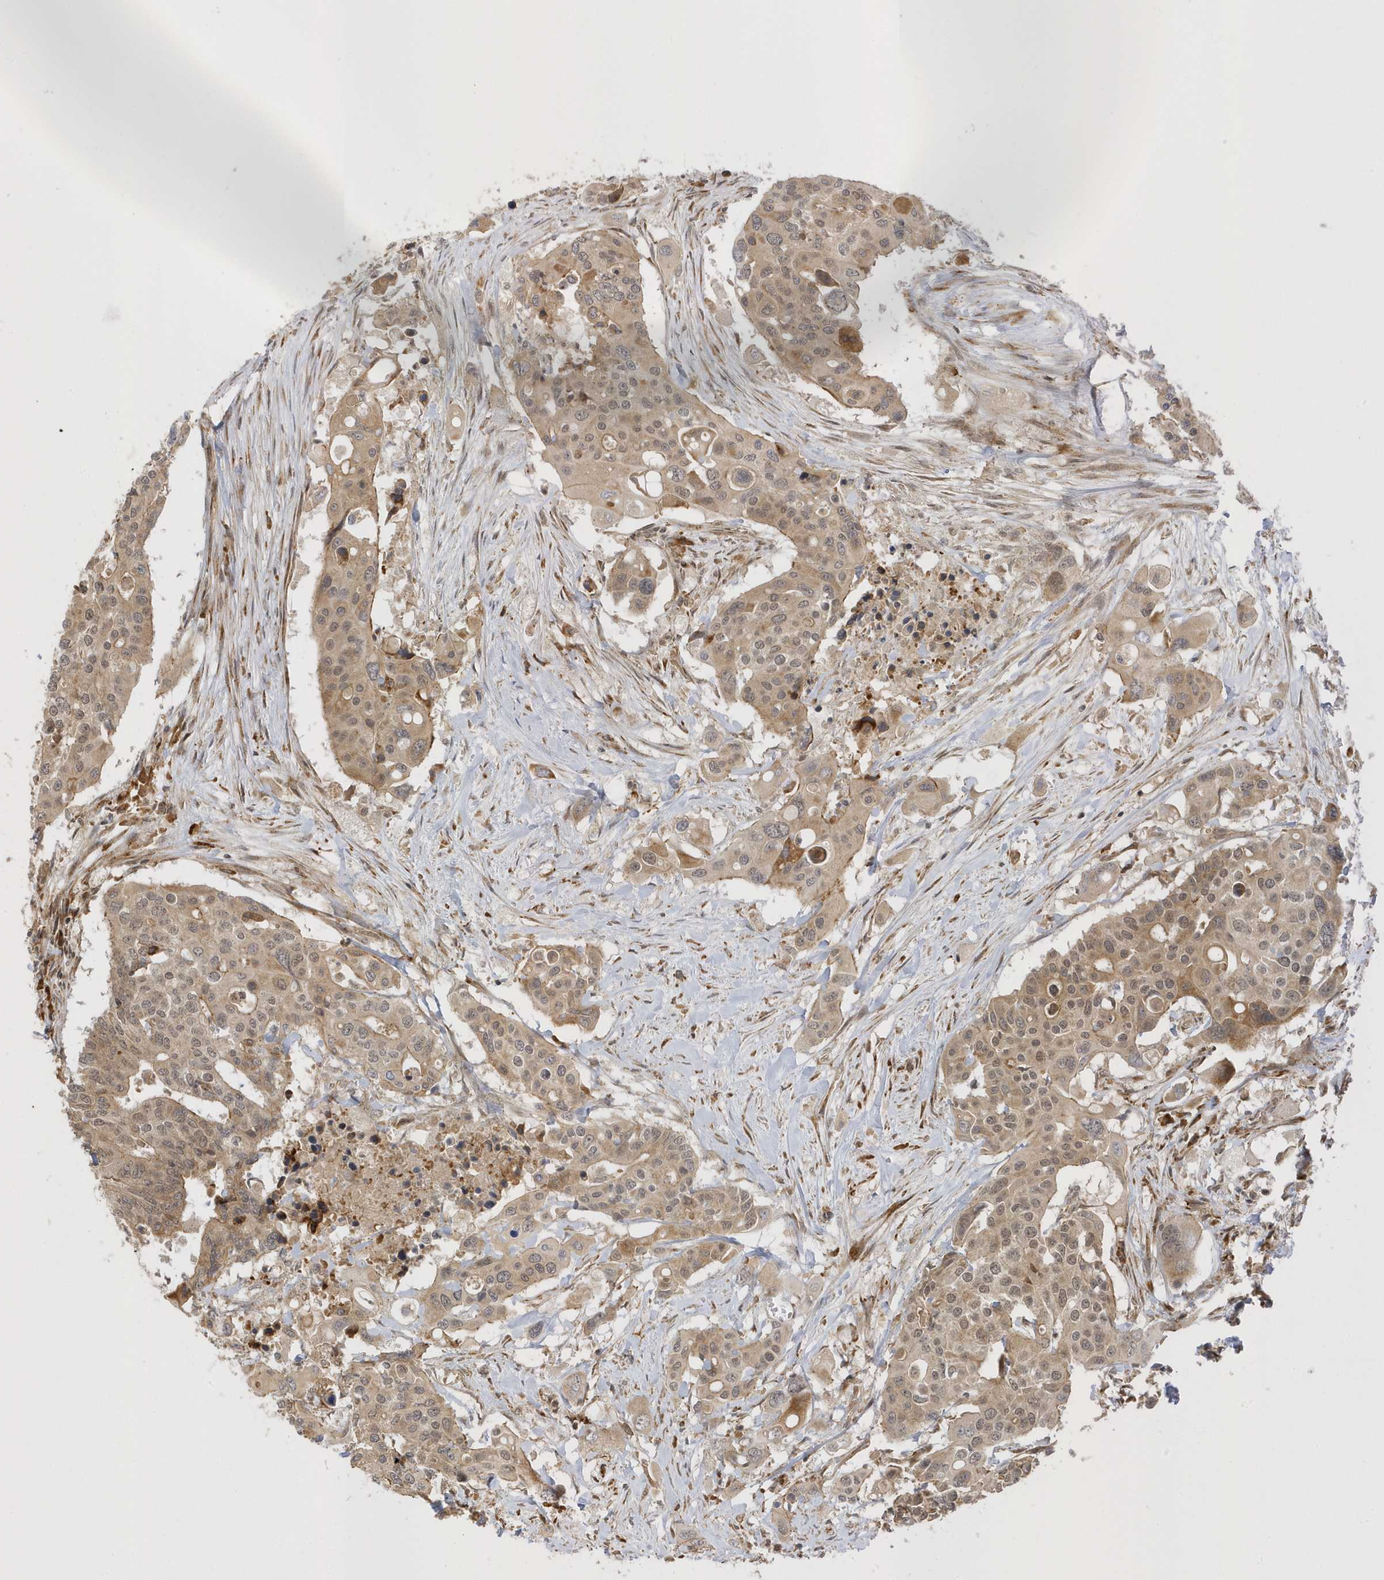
{"staining": {"intensity": "moderate", "quantity": ">75%", "location": "cytoplasmic/membranous,nuclear"}, "tissue": "colorectal cancer", "cell_type": "Tumor cells", "image_type": "cancer", "snomed": [{"axis": "morphology", "description": "Adenocarcinoma, NOS"}, {"axis": "topography", "description": "Colon"}], "caption": "Adenocarcinoma (colorectal) stained for a protein (brown) demonstrates moderate cytoplasmic/membranous and nuclear positive staining in about >75% of tumor cells.", "gene": "METTL21A", "patient": {"sex": "male", "age": 77}}